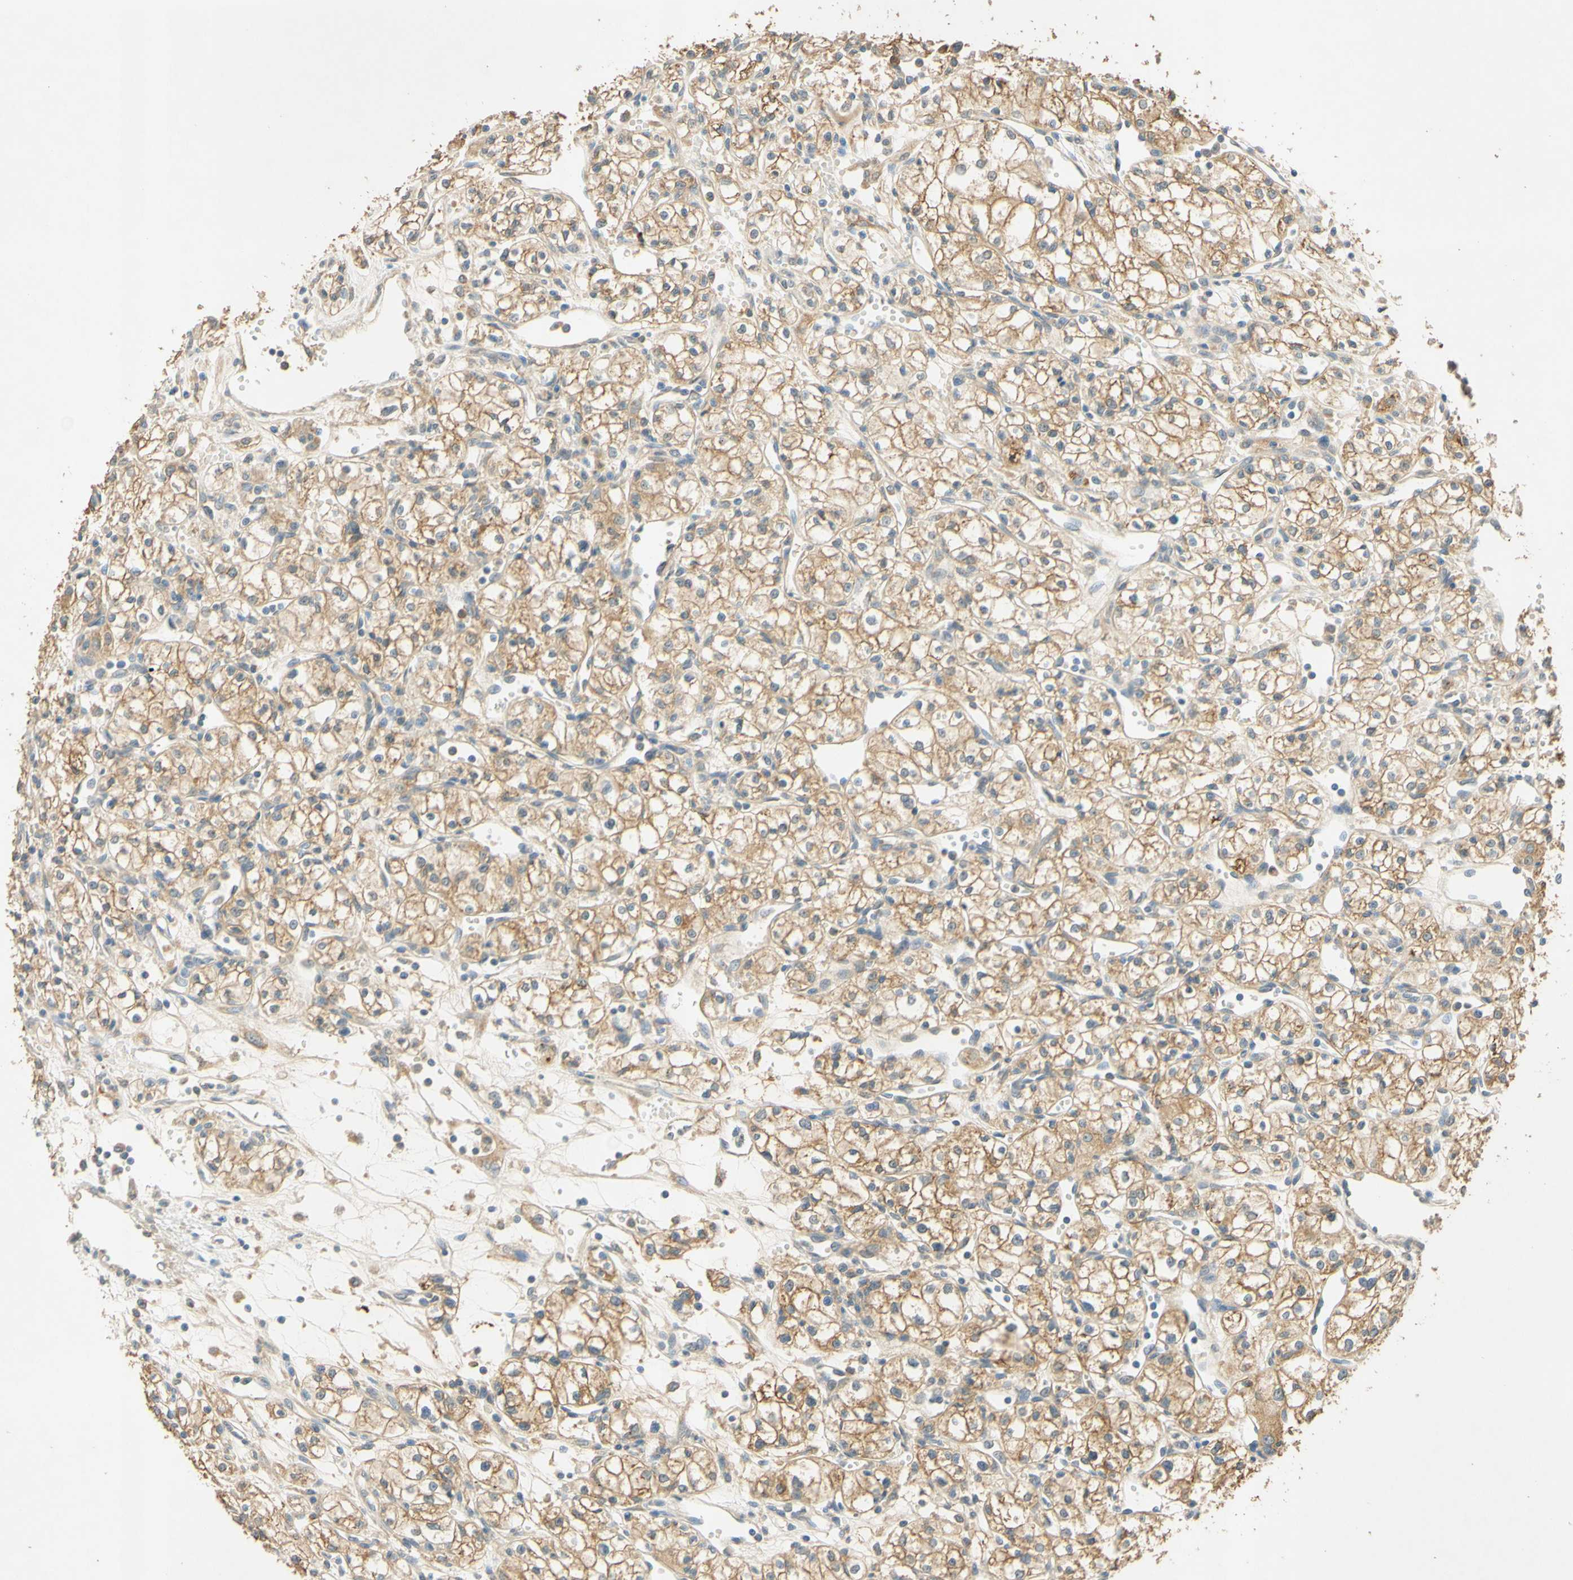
{"staining": {"intensity": "moderate", "quantity": ">75%", "location": "cytoplasmic/membranous"}, "tissue": "renal cancer", "cell_type": "Tumor cells", "image_type": "cancer", "snomed": [{"axis": "morphology", "description": "Normal tissue, NOS"}, {"axis": "morphology", "description": "Adenocarcinoma, NOS"}, {"axis": "topography", "description": "Kidney"}], "caption": "Protein expression by immunohistochemistry (IHC) reveals moderate cytoplasmic/membranous expression in approximately >75% of tumor cells in renal cancer.", "gene": "ENTREP2", "patient": {"sex": "male", "age": 59}}